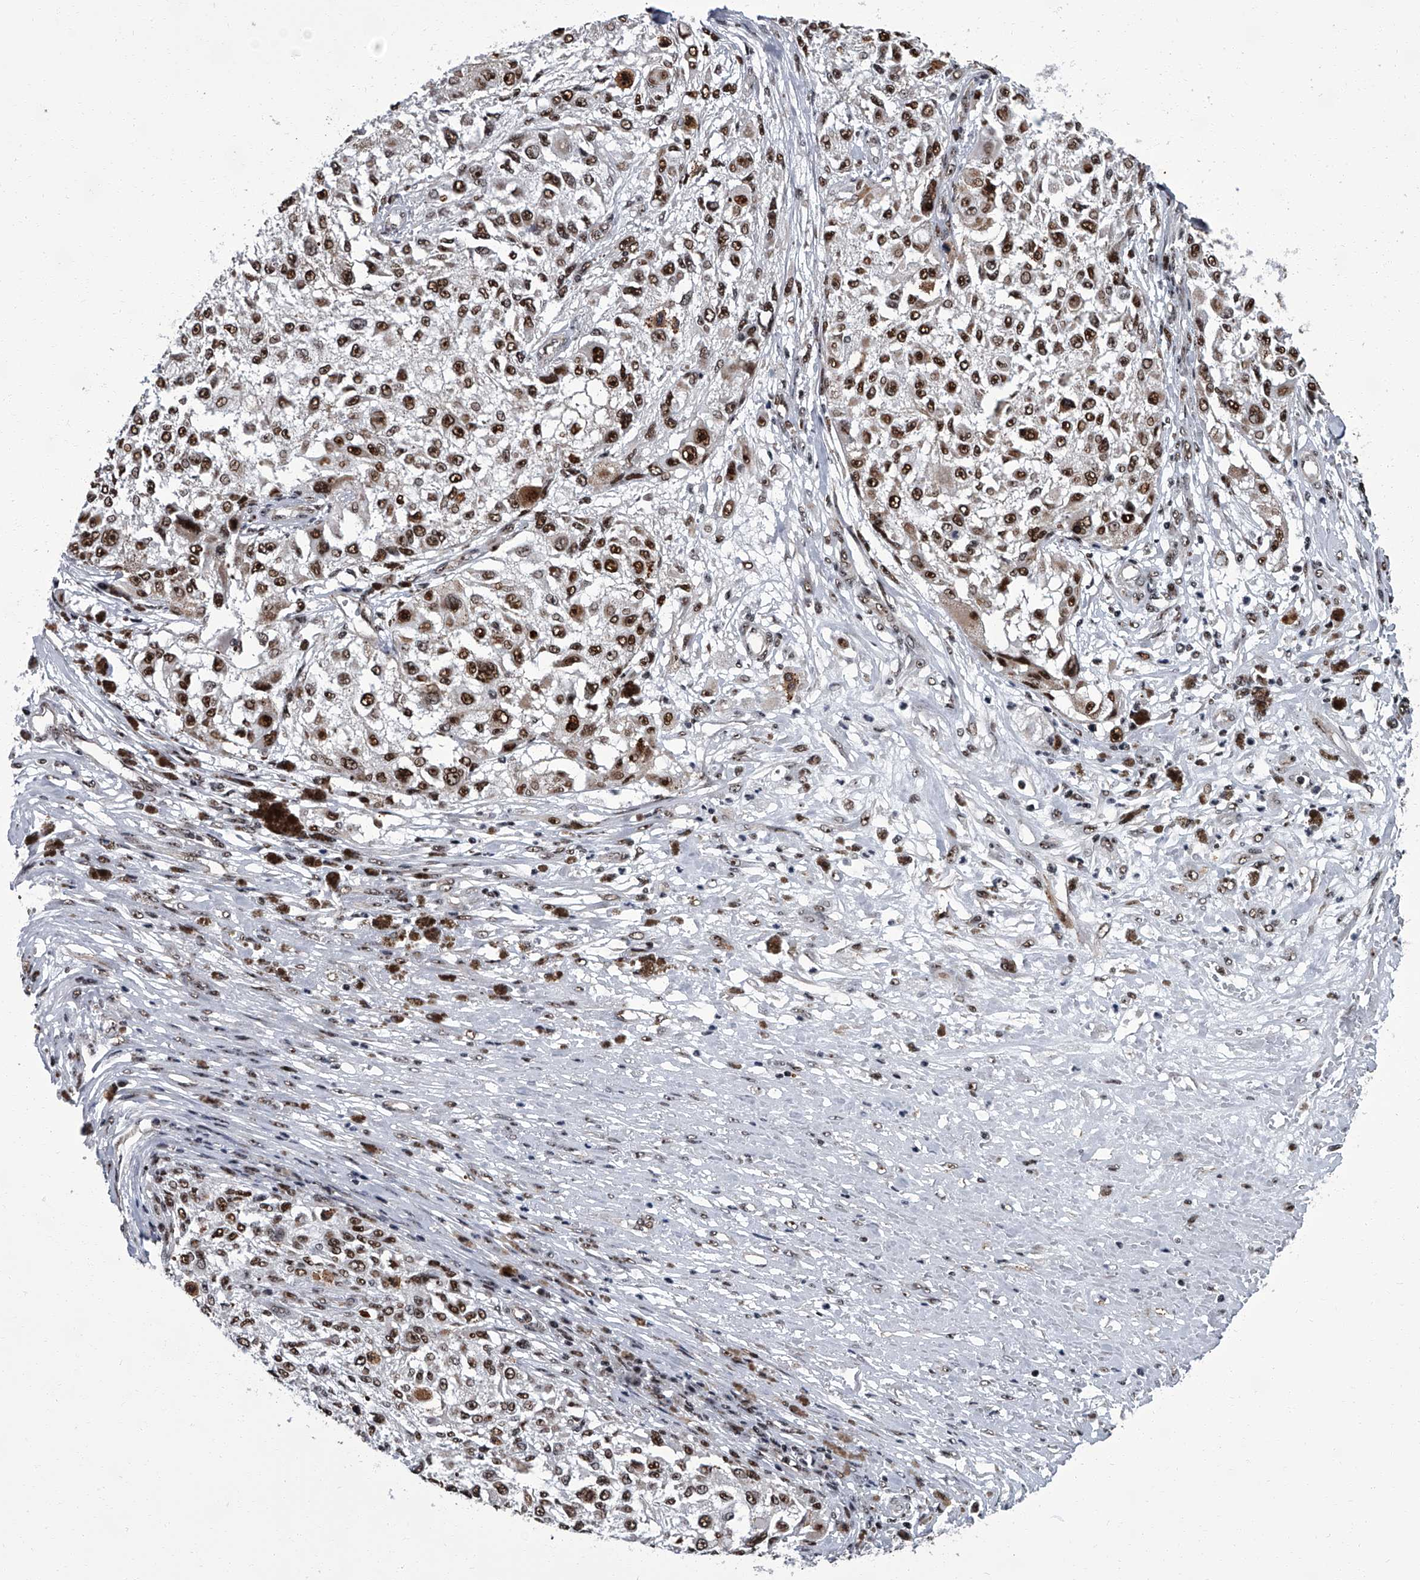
{"staining": {"intensity": "strong", "quantity": ">75%", "location": "nuclear"}, "tissue": "melanoma", "cell_type": "Tumor cells", "image_type": "cancer", "snomed": [{"axis": "morphology", "description": "Necrosis, NOS"}, {"axis": "morphology", "description": "Malignant melanoma, NOS"}, {"axis": "topography", "description": "Skin"}], "caption": "An image of malignant melanoma stained for a protein displays strong nuclear brown staining in tumor cells.", "gene": "ZNF518B", "patient": {"sex": "female", "age": 87}}